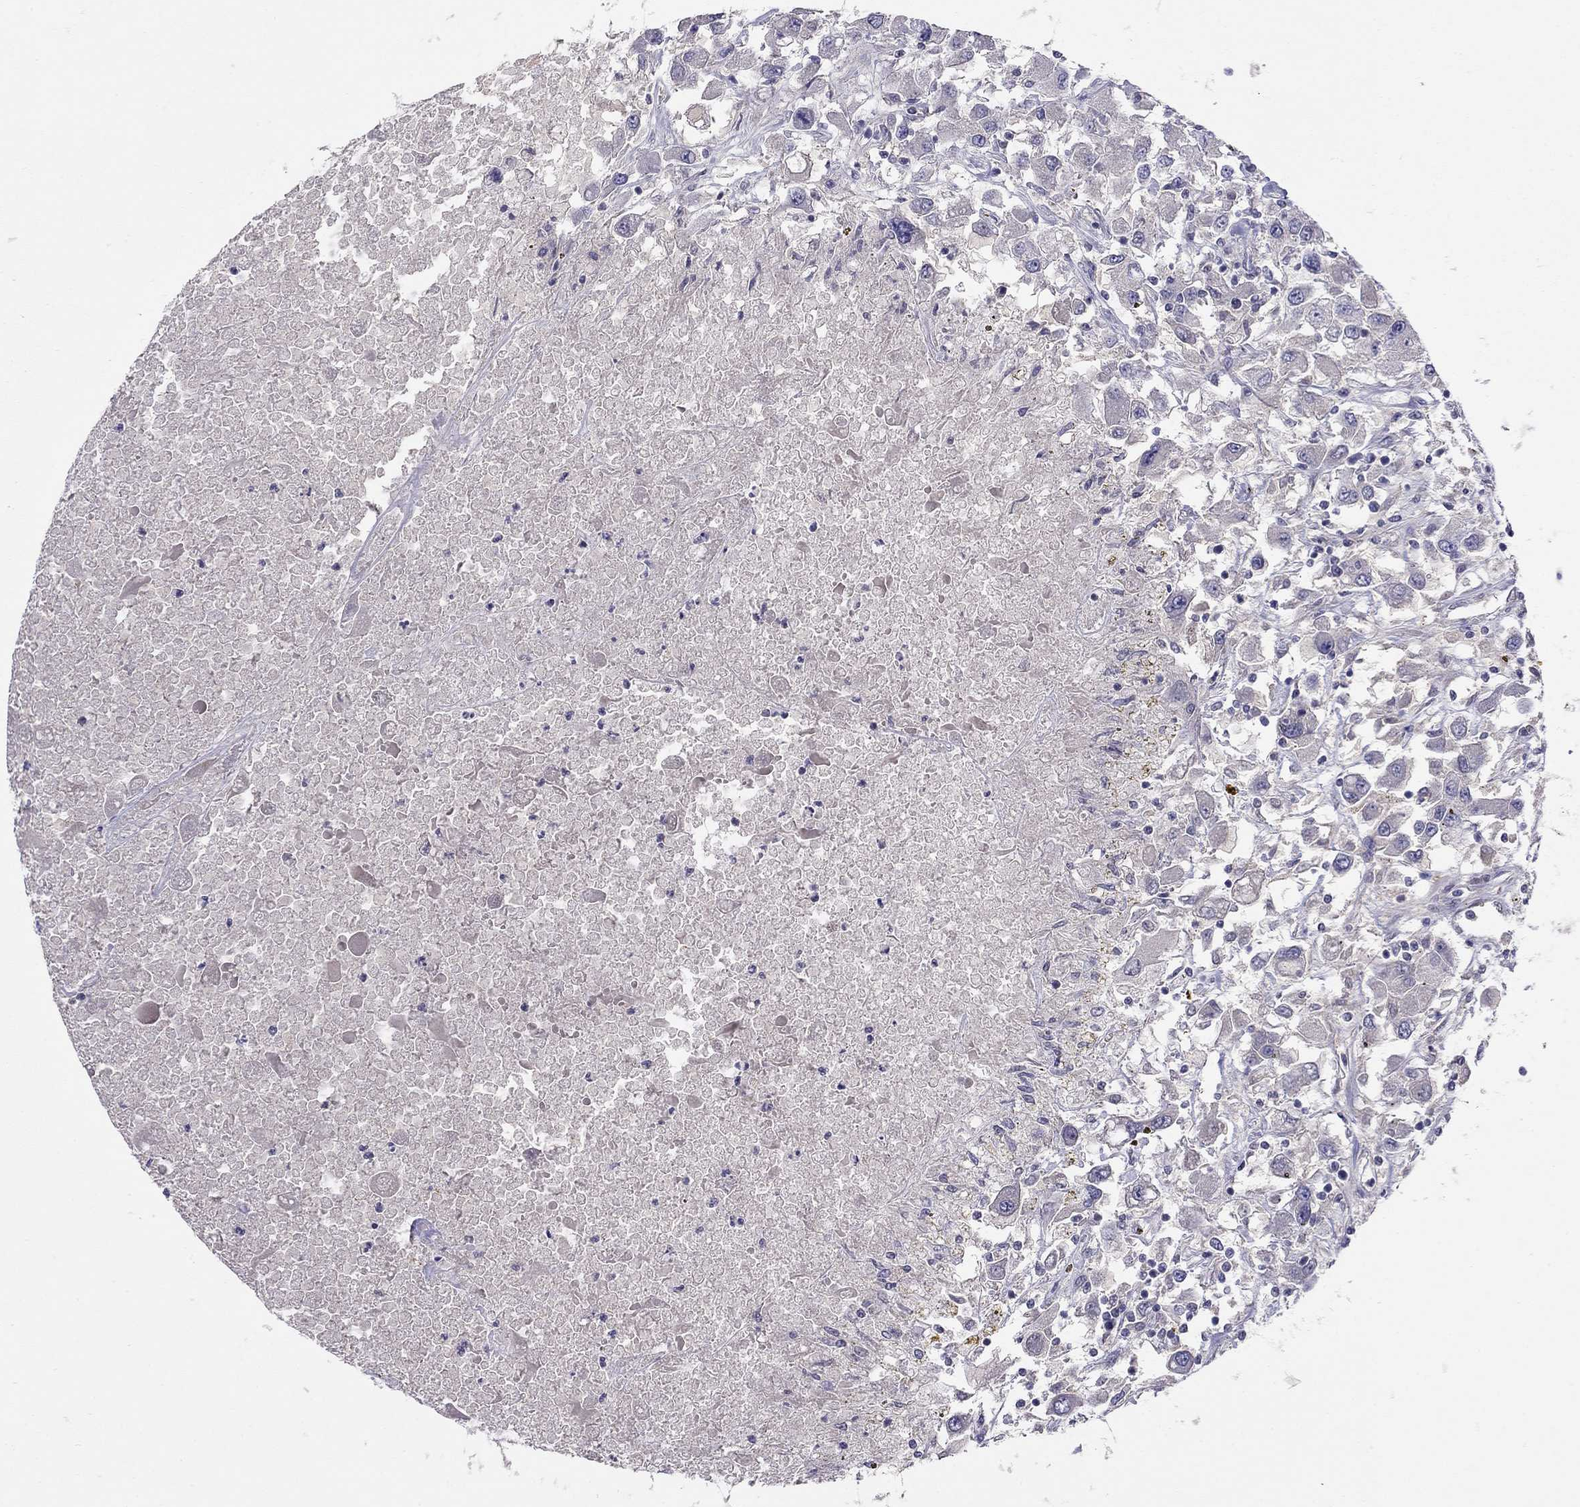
{"staining": {"intensity": "negative", "quantity": "none", "location": "none"}, "tissue": "renal cancer", "cell_type": "Tumor cells", "image_type": "cancer", "snomed": [{"axis": "morphology", "description": "Adenocarcinoma, NOS"}, {"axis": "topography", "description": "Kidney"}], "caption": "This is a image of immunohistochemistry (IHC) staining of adenocarcinoma (renal), which shows no positivity in tumor cells.", "gene": "RTP5", "patient": {"sex": "female", "age": 67}}